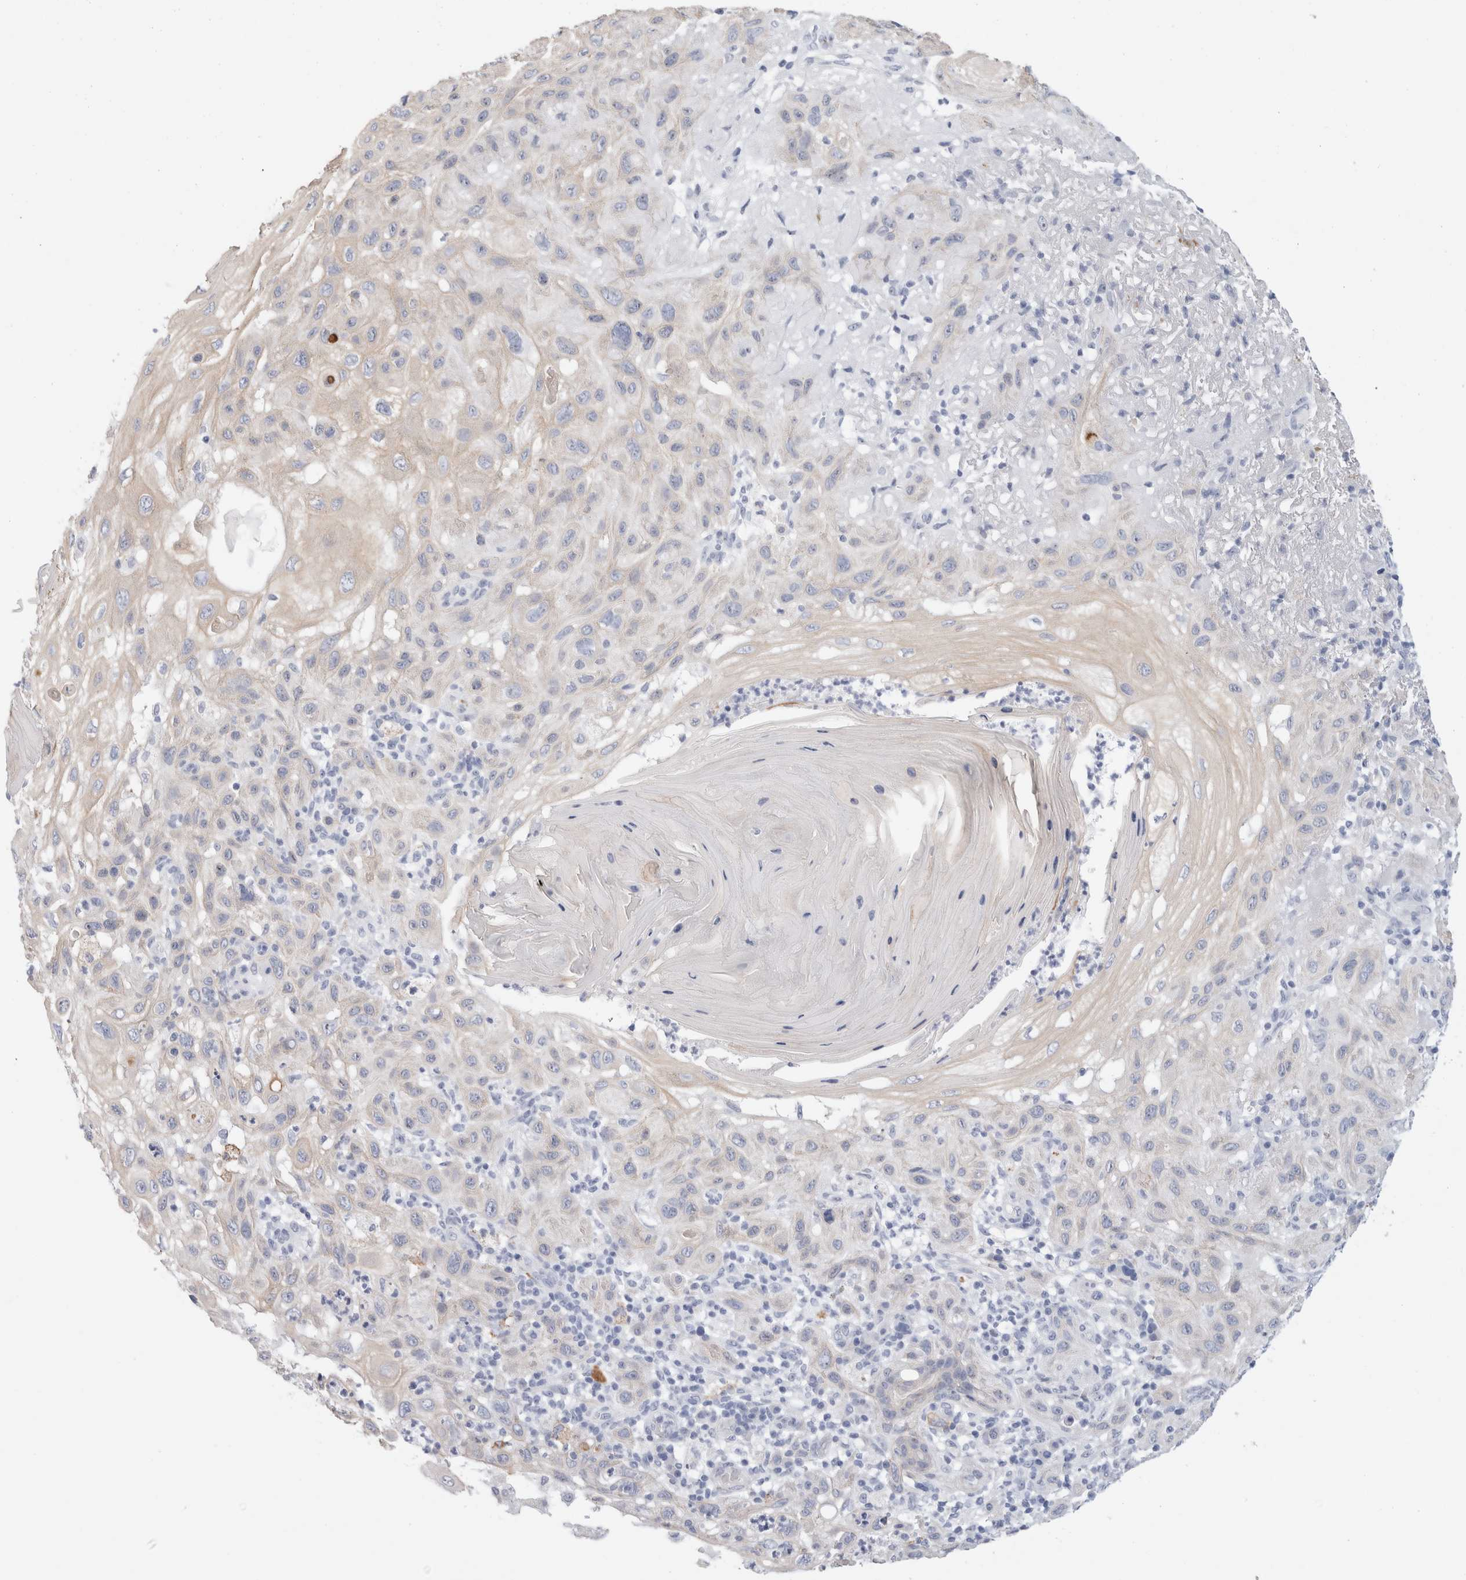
{"staining": {"intensity": "weak", "quantity": "25%-75%", "location": "cytoplasmic/membranous"}, "tissue": "skin cancer", "cell_type": "Tumor cells", "image_type": "cancer", "snomed": [{"axis": "morphology", "description": "Normal tissue, NOS"}, {"axis": "morphology", "description": "Squamous cell carcinoma, NOS"}, {"axis": "topography", "description": "Skin"}], "caption": "Immunohistochemical staining of squamous cell carcinoma (skin) demonstrates low levels of weak cytoplasmic/membranous protein staining in about 25%-75% of tumor cells.", "gene": "MUC15", "patient": {"sex": "female", "age": 96}}